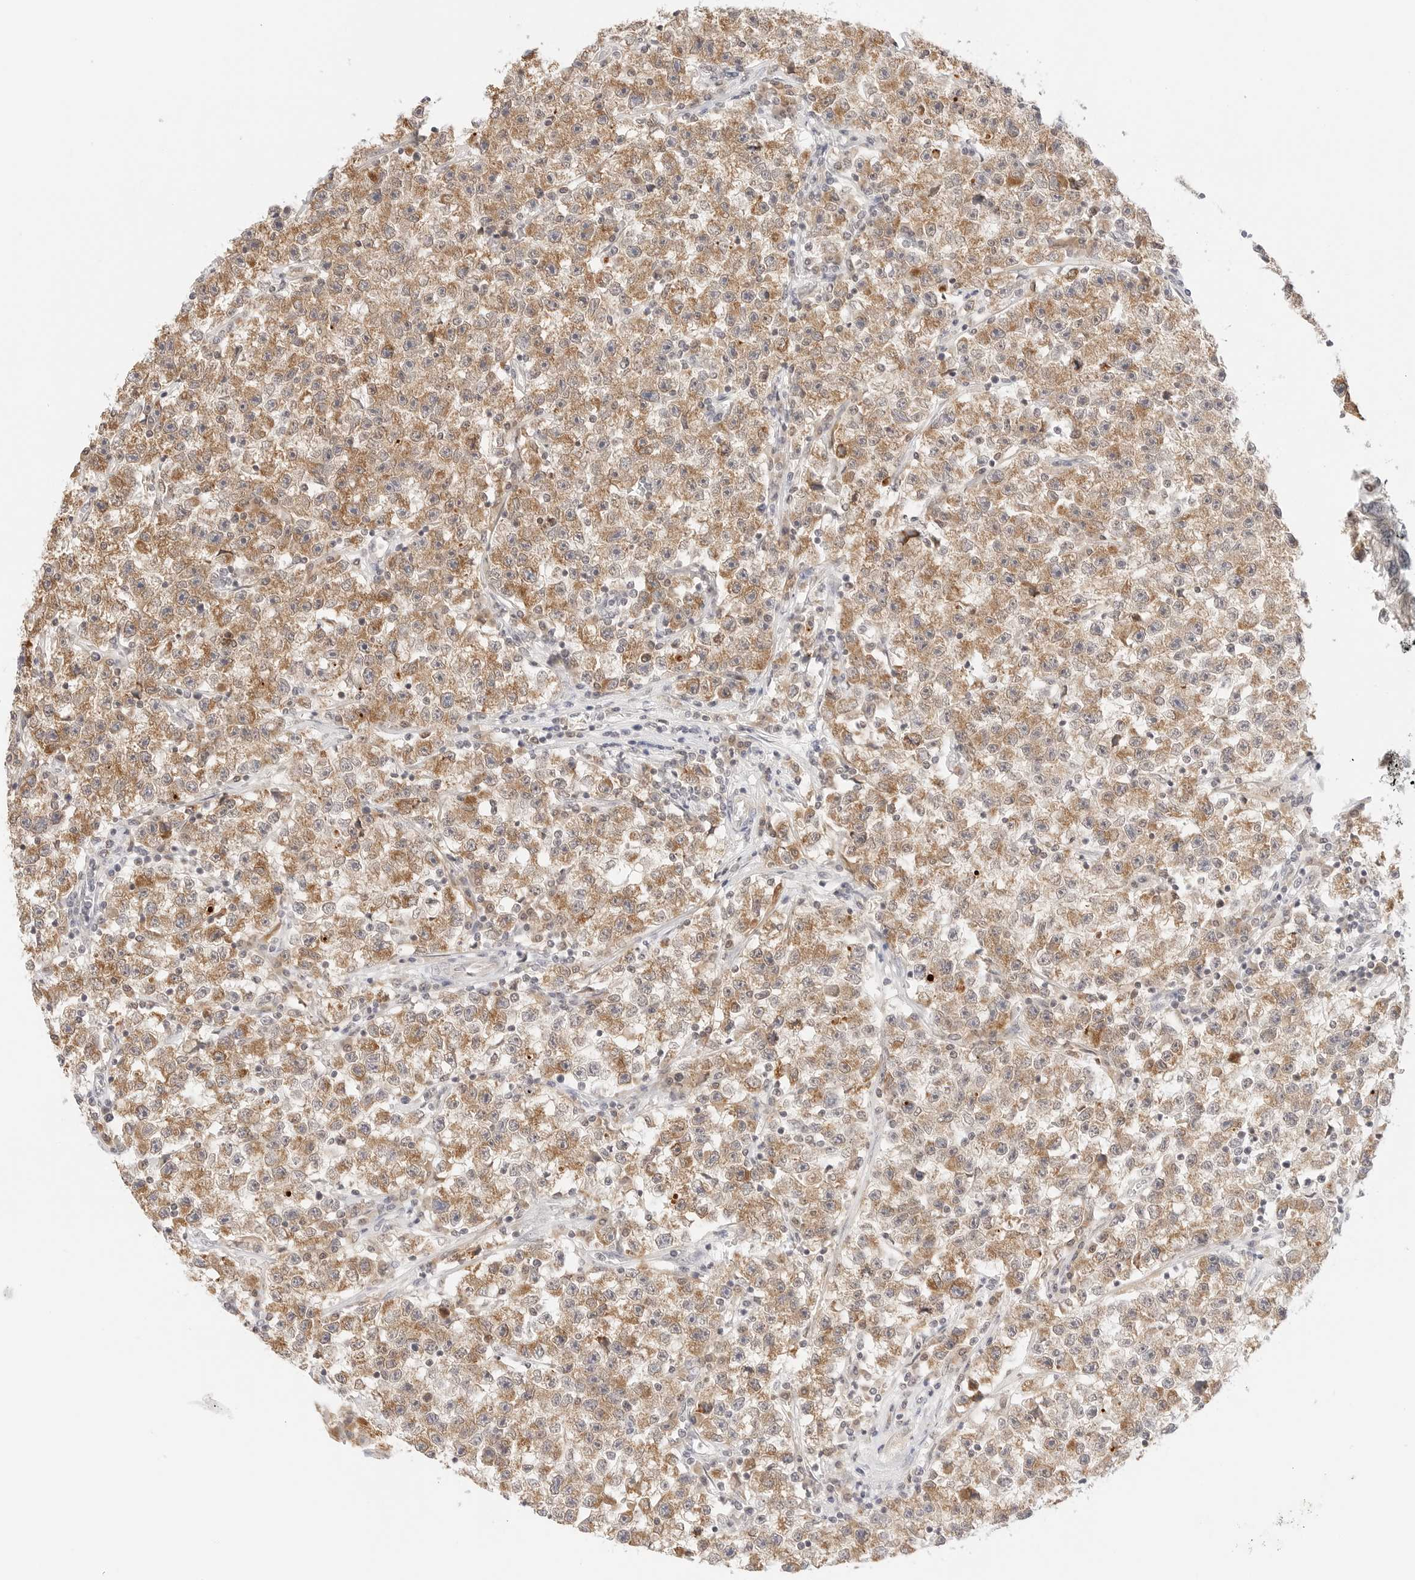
{"staining": {"intensity": "moderate", "quantity": ">75%", "location": "cytoplasmic/membranous"}, "tissue": "testis cancer", "cell_type": "Tumor cells", "image_type": "cancer", "snomed": [{"axis": "morphology", "description": "Seminoma, NOS"}, {"axis": "topography", "description": "Testis"}], "caption": "Moderate cytoplasmic/membranous staining for a protein is appreciated in about >75% of tumor cells of testis seminoma using immunohistochemistry (IHC).", "gene": "ERO1B", "patient": {"sex": "male", "age": 22}}